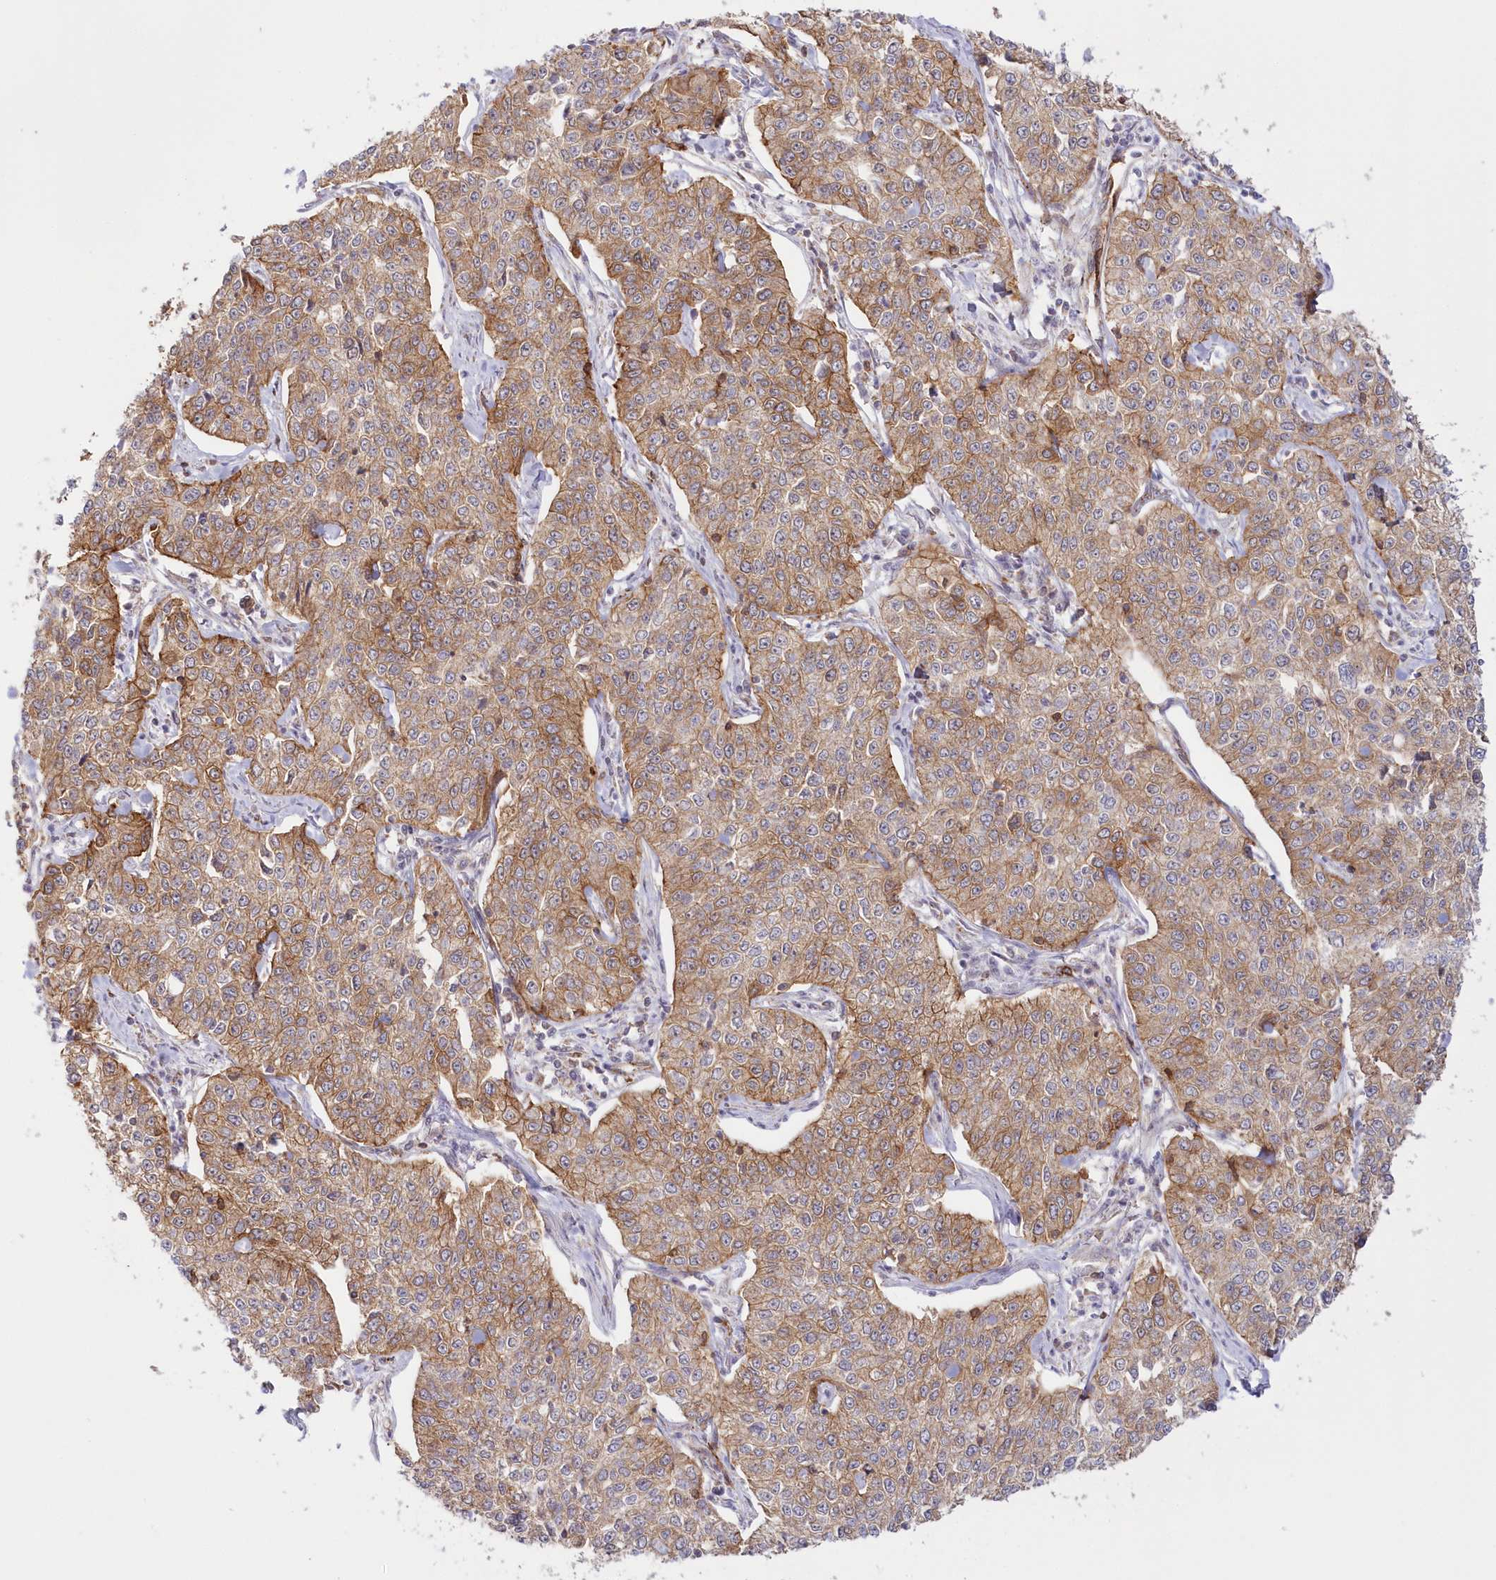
{"staining": {"intensity": "moderate", "quantity": "25%-75%", "location": "cytoplasmic/membranous"}, "tissue": "cervical cancer", "cell_type": "Tumor cells", "image_type": "cancer", "snomed": [{"axis": "morphology", "description": "Squamous cell carcinoma, NOS"}, {"axis": "topography", "description": "Cervix"}], "caption": "An immunohistochemistry (IHC) image of tumor tissue is shown. Protein staining in brown highlights moderate cytoplasmic/membranous positivity in cervical cancer (squamous cell carcinoma) within tumor cells.", "gene": "AFAP1L2", "patient": {"sex": "female", "age": 35}}